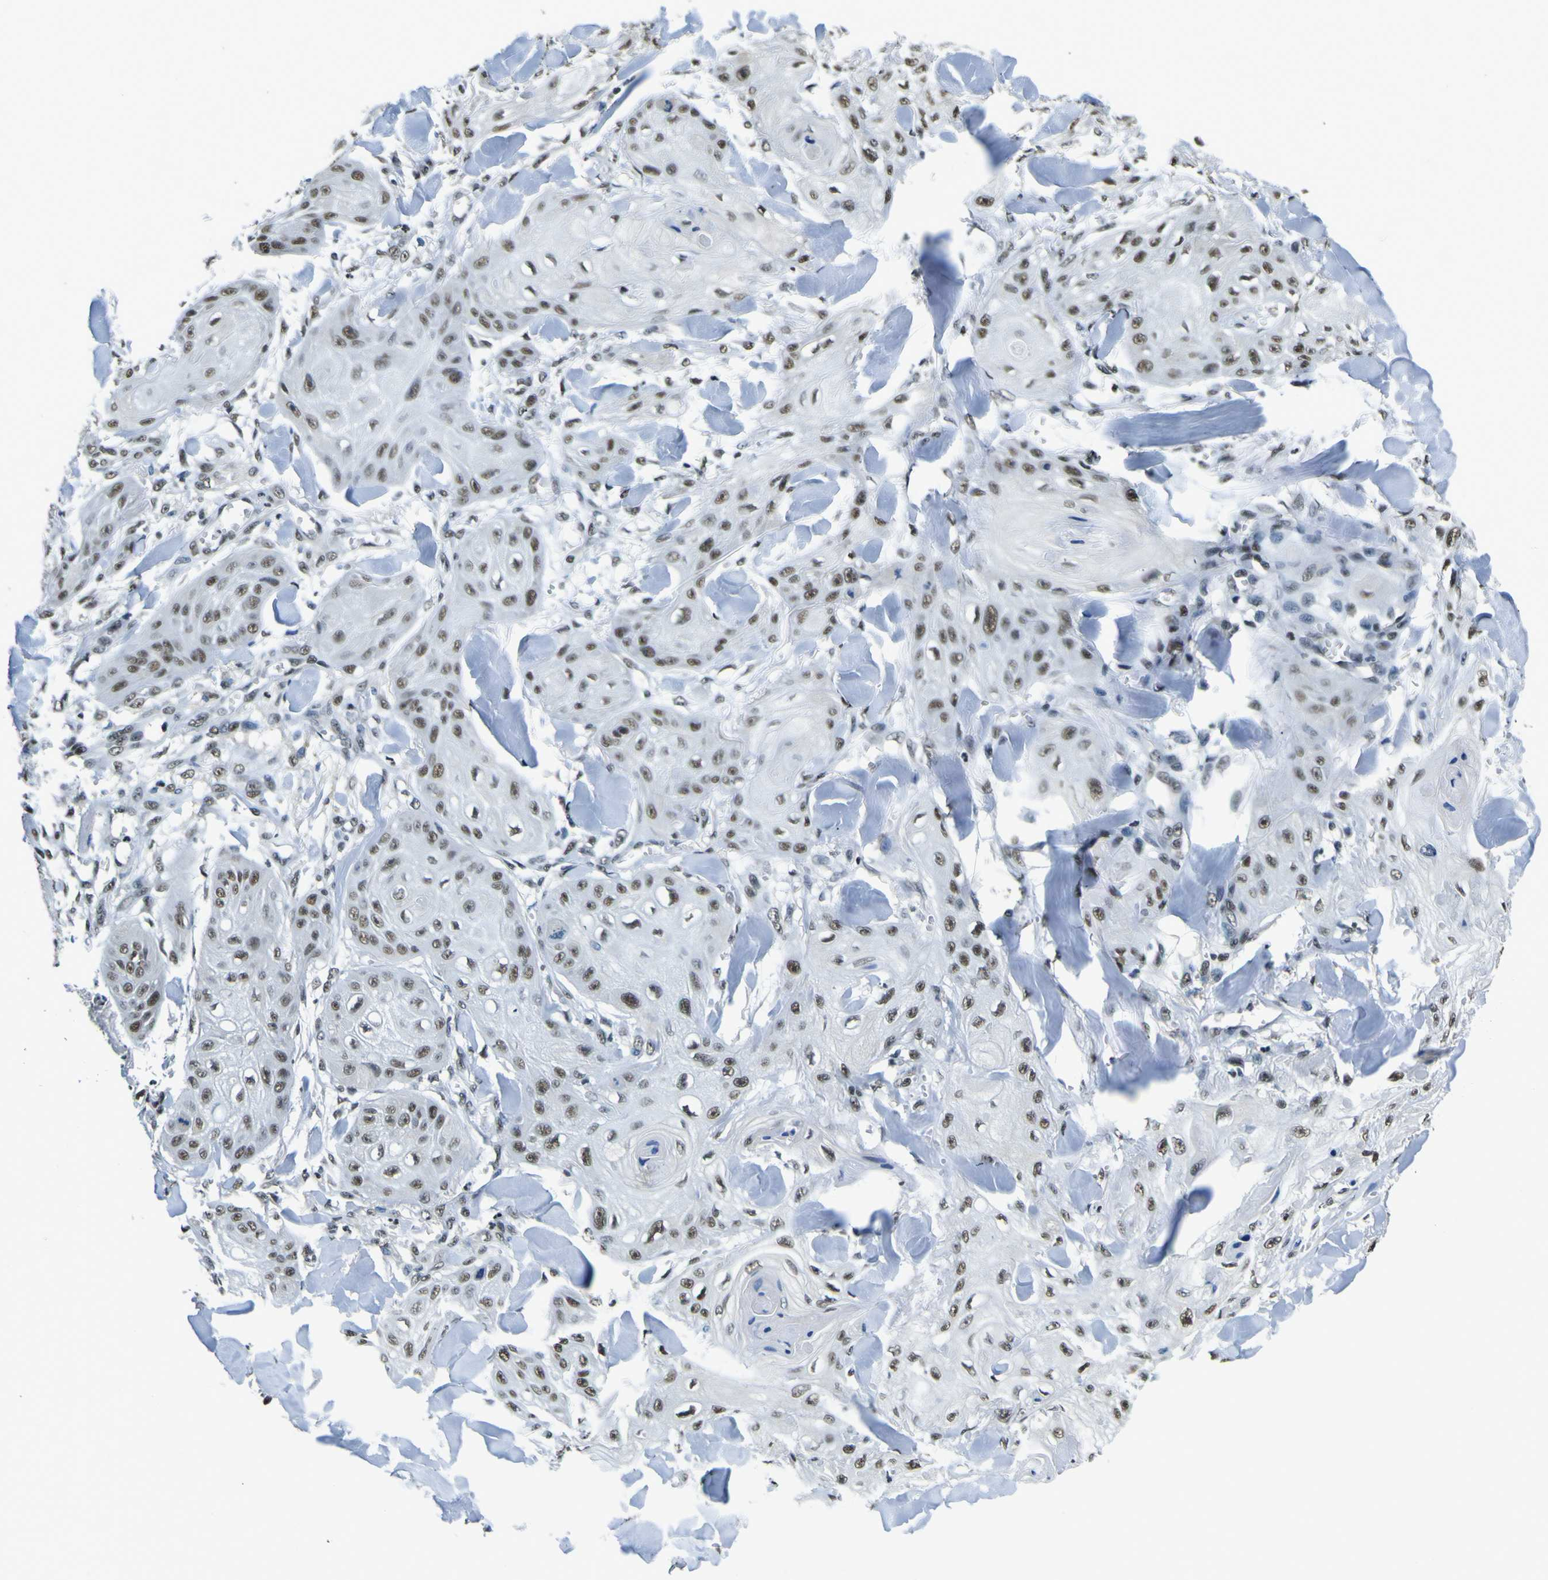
{"staining": {"intensity": "strong", "quantity": ">75%", "location": "nuclear"}, "tissue": "skin cancer", "cell_type": "Tumor cells", "image_type": "cancer", "snomed": [{"axis": "morphology", "description": "Squamous cell carcinoma, NOS"}, {"axis": "topography", "description": "Skin"}], "caption": "Immunohistochemistry (IHC) histopathology image of neoplastic tissue: skin cancer (squamous cell carcinoma) stained using IHC displays high levels of strong protein expression localized specifically in the nuclear of tumor cells, appearing as a nuclear brown color.", "gene": "SP1", "patient": {"sex": "male", "age": 74}}